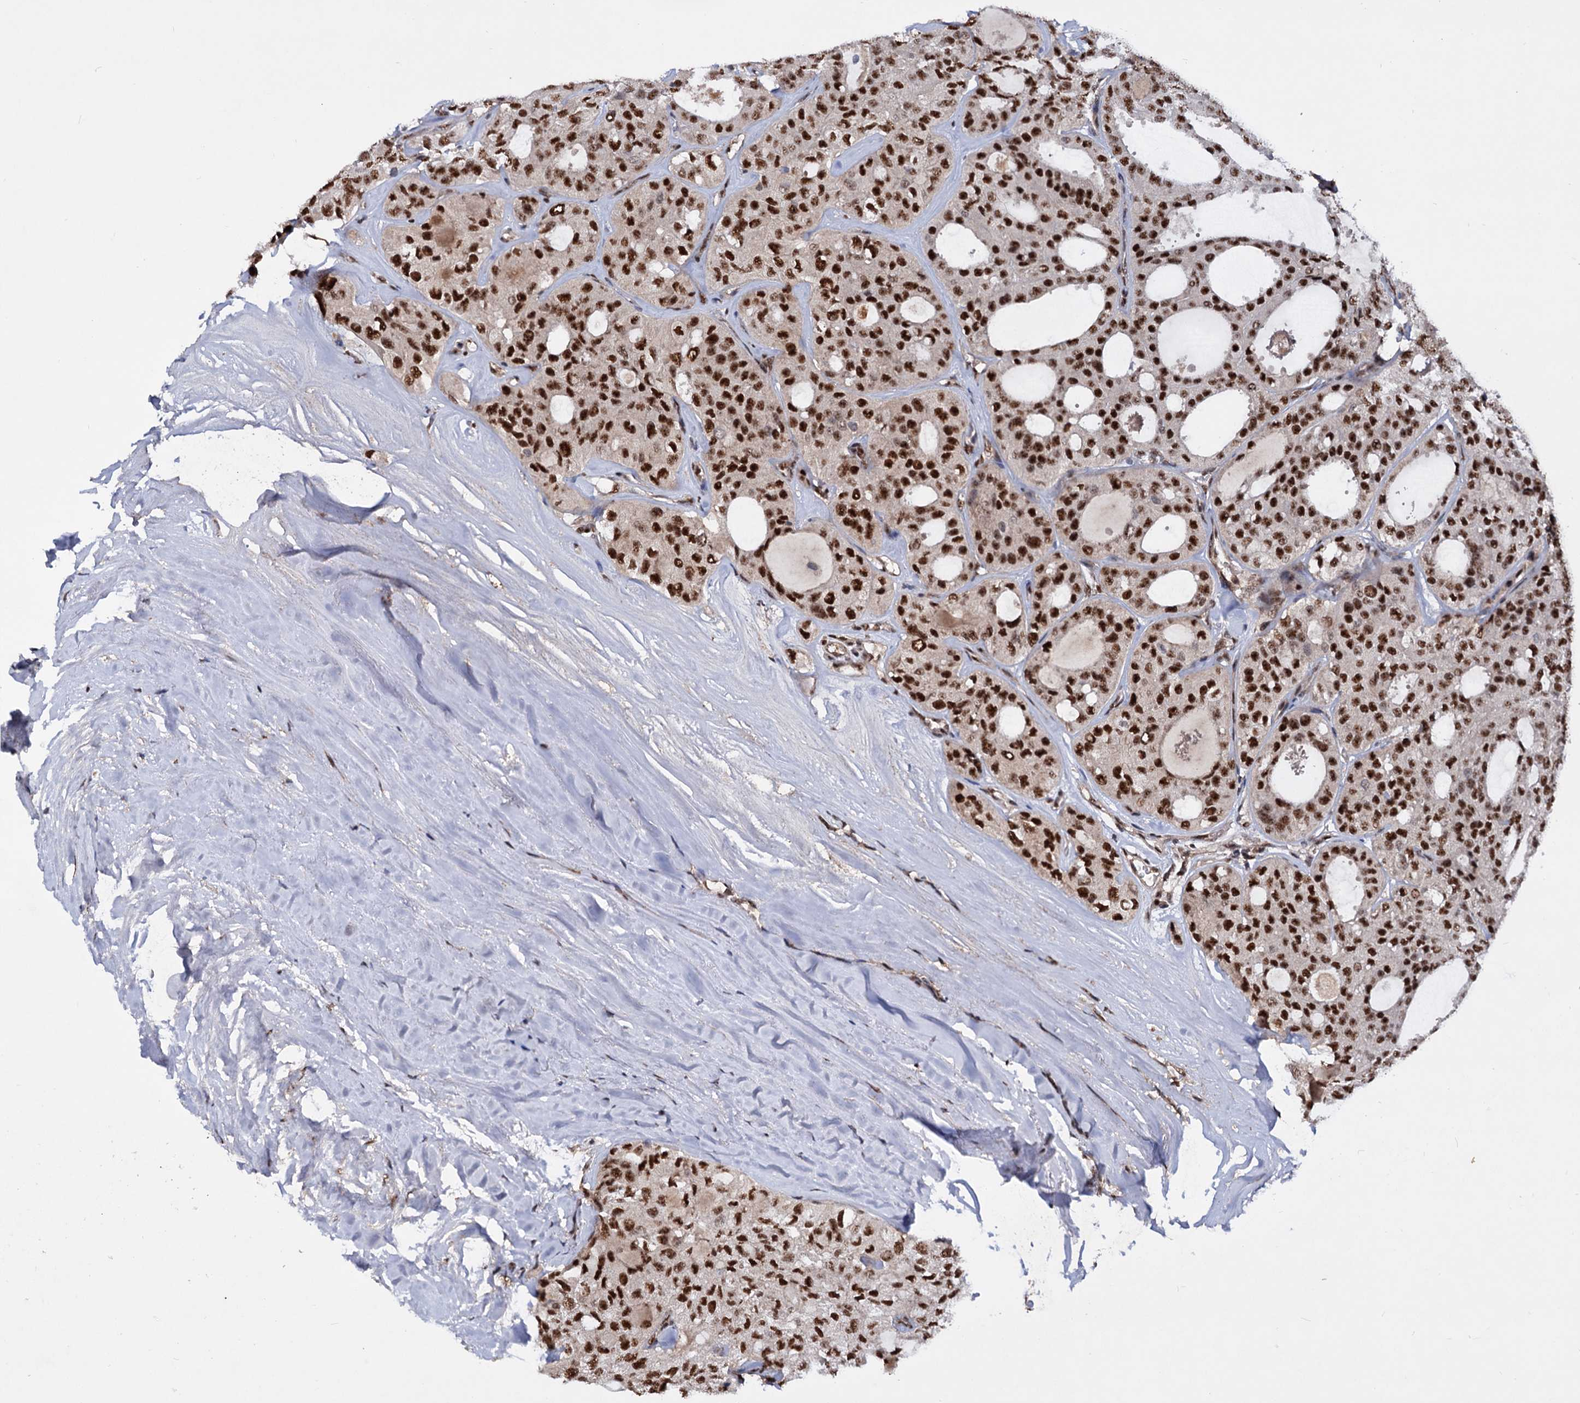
{"staining": {"intensity": "strong", "quantity": ">75%", "location": "nuclear"}, "tissue": "thyroid cancer", "cell_type": "Tumor cells", "image_type": "cancer", "snomed": [{"axis": "morphology", "description": "Follicular adenoma carcinoma, NOS"}, {"axis": "topography", "description": "Thyroid gland"}], "caption": "Protein staining of thyroid cancer tissue exhibits strong nuclear expression in about >75% of tumor cells. The protein is shown in brown color, while the nuclei are stained blue.", "gene": "TBC1D12", "patient": {"sex": "male", "age": 75}}